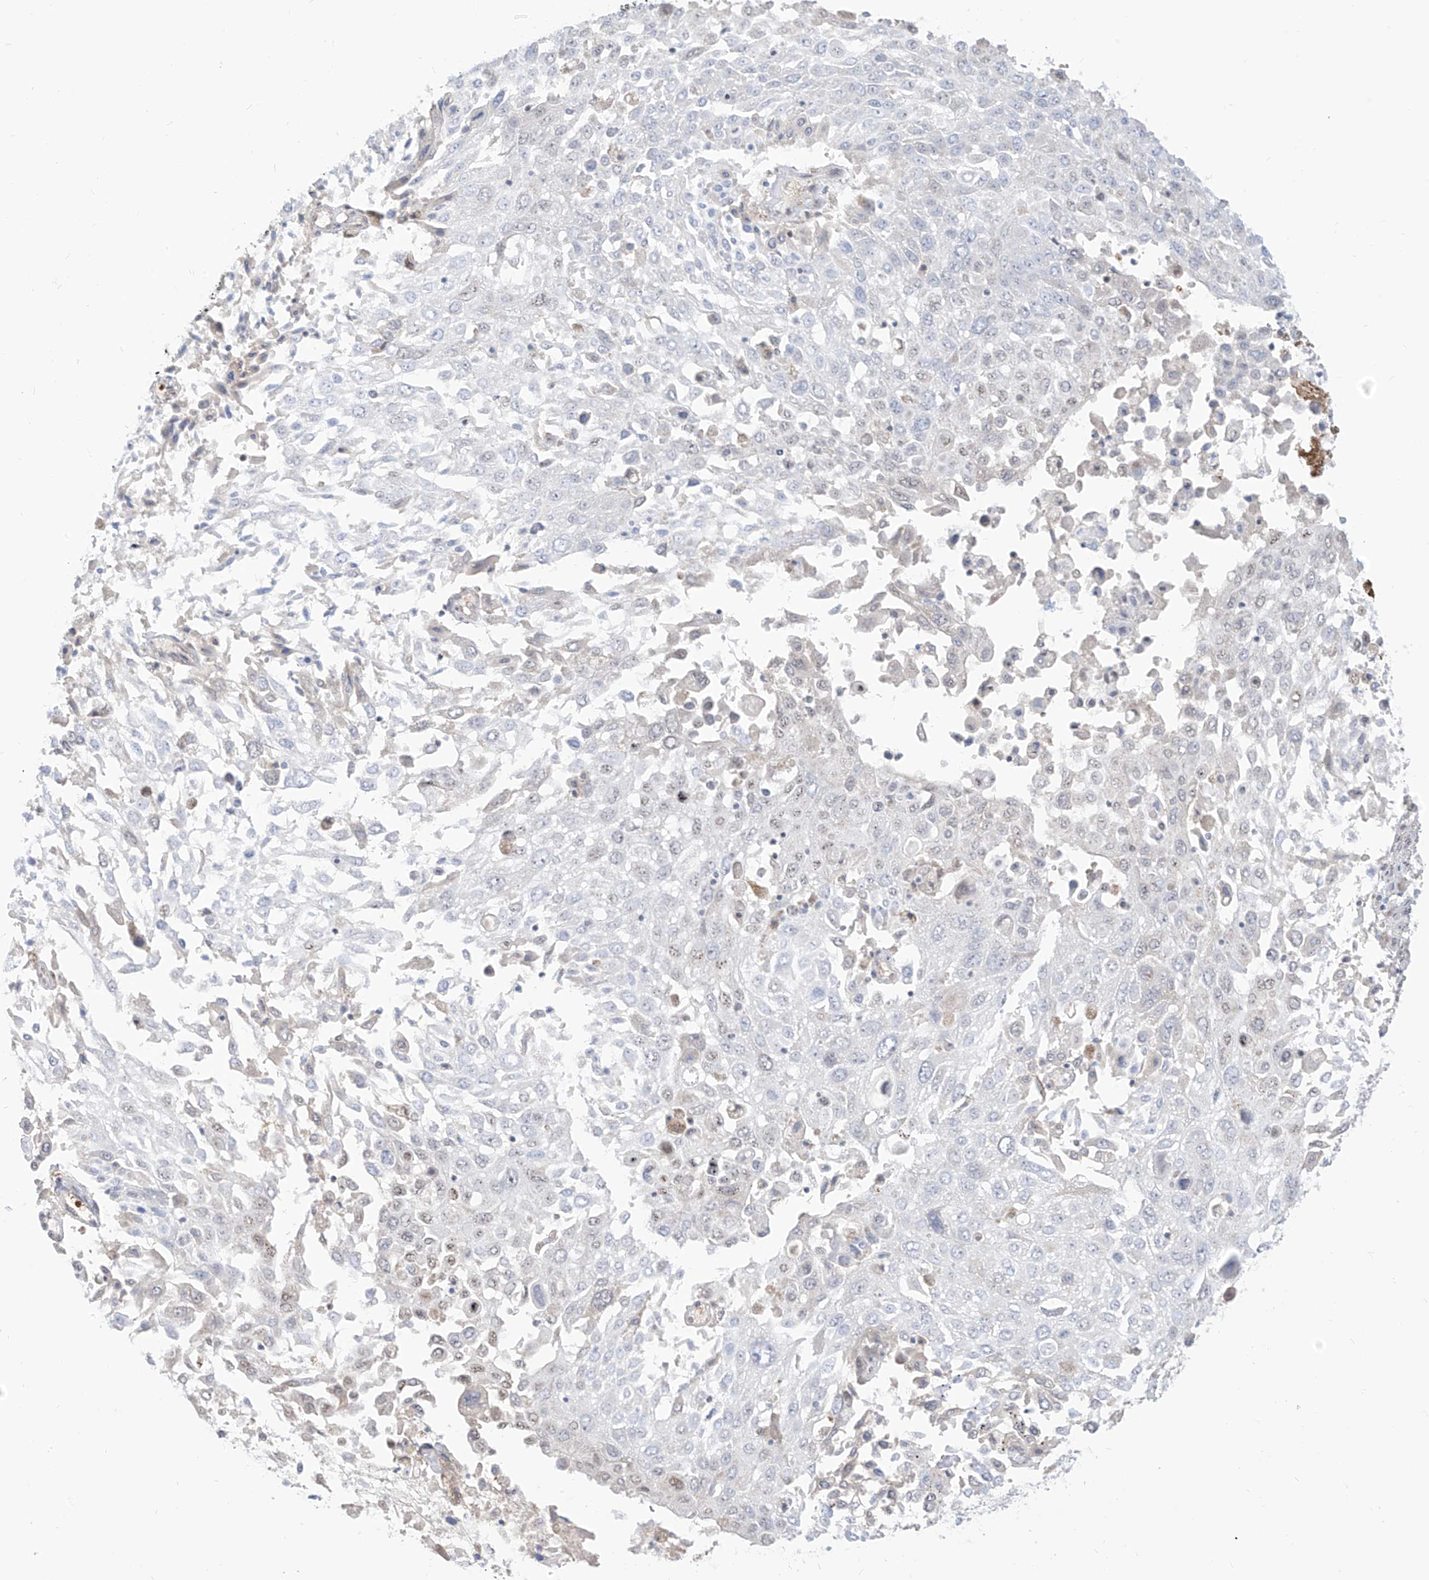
{"staining": {"intensity": "negative", "quantity": "none", "location": "none"}, "tissue": "lung cancer", "cell_type": "Tumor cells", "image_type": "cancer", "snomed": [{"axis": "morphology", "description": "Squamous cell carcinoma, NOS"}, {"axis": "topography", "description": "Lung"}], "caption": "Immunohistochemistry (IHC) of human lung squamous cell carcinoma exhibits no positivity in tumor cells.", "gene": "ARHGEF40", "patient": {"sex": "male", "age": 65}}